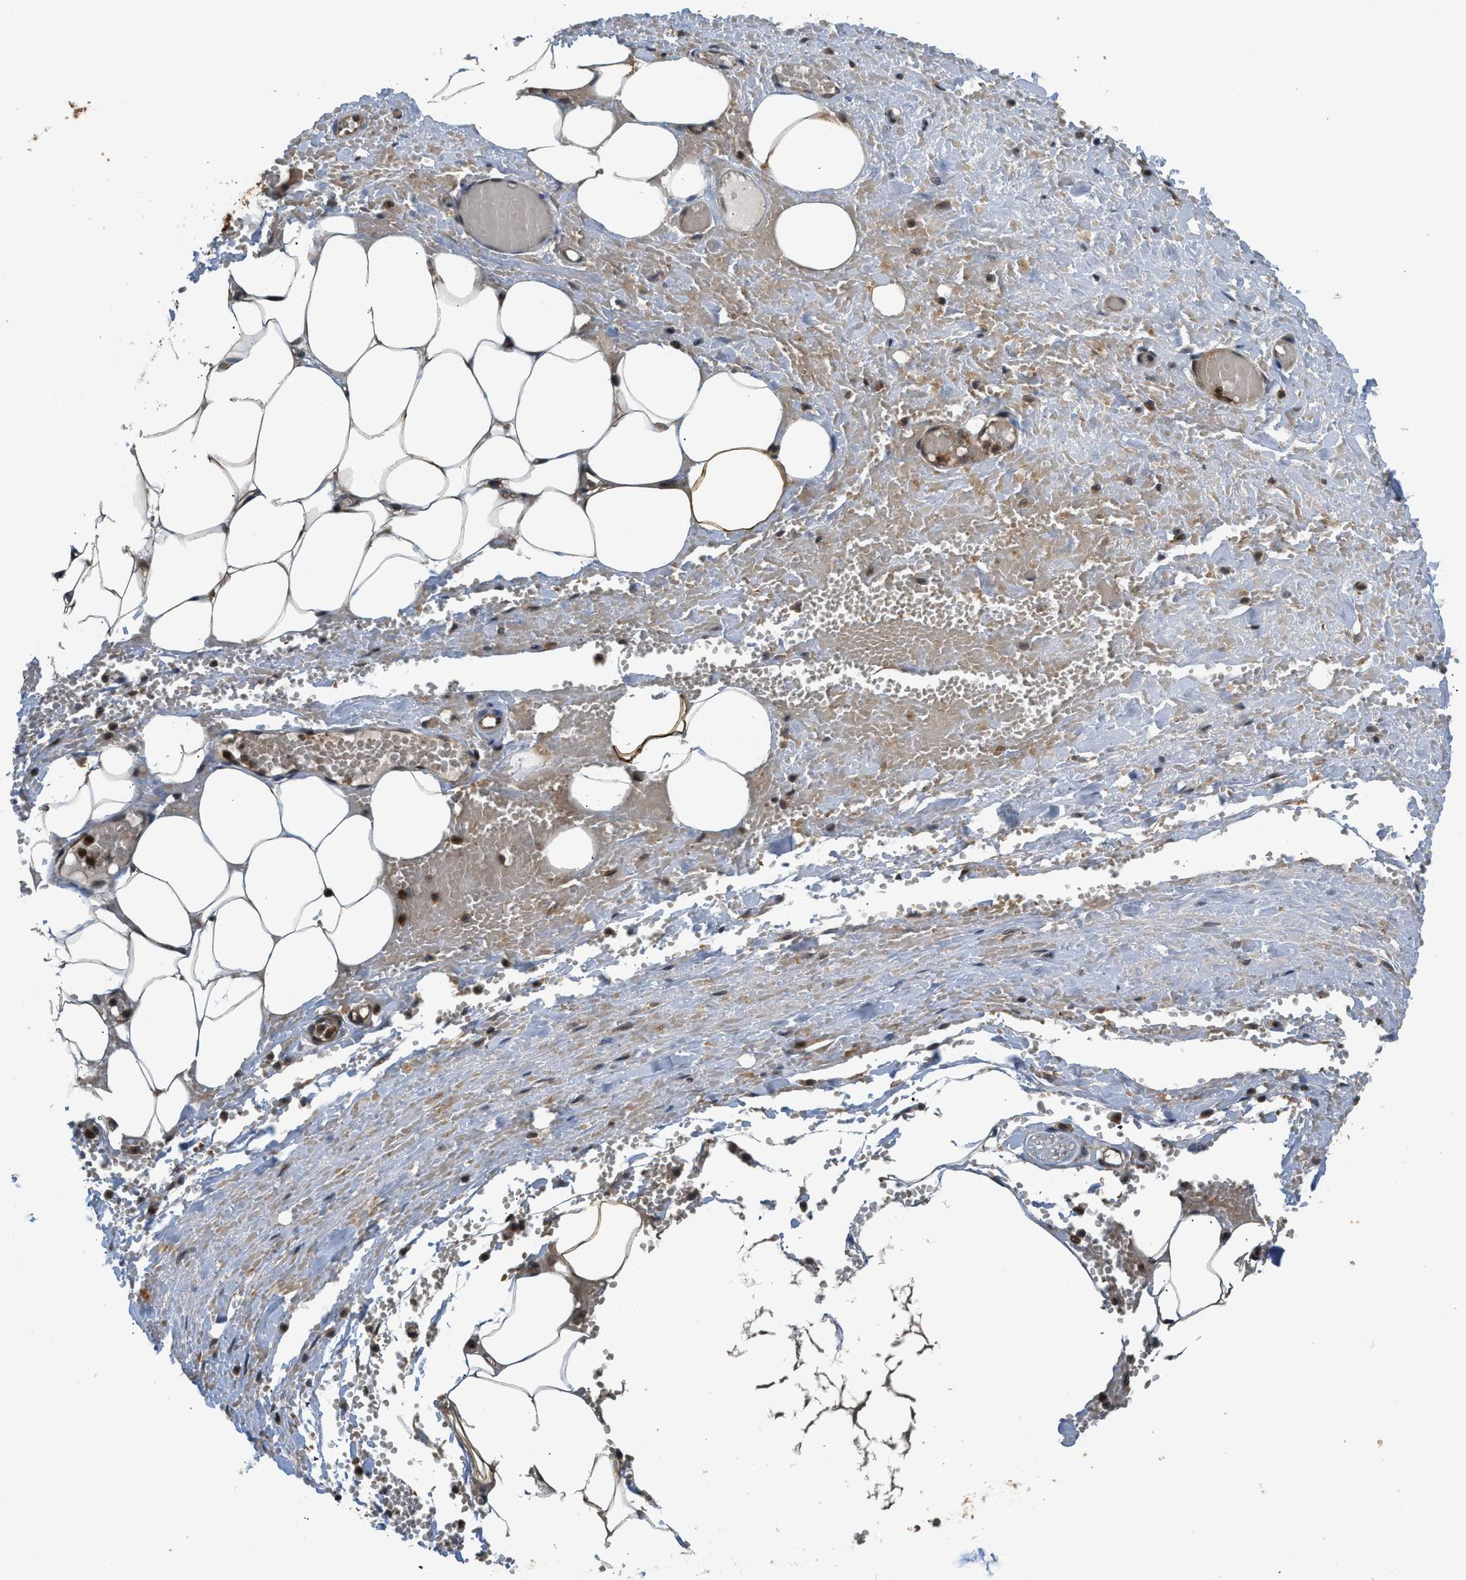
{"staining": {"intensity": "strong", "quantity": "25%-75%", "location": "cytoplasmic/membranous"}, "tissue": "adipose tissue", "cell_type": "Adipocytes", "image_type": "normal", "snomed": [{"axis": "morphology", "description": "Normal tissue, NOS"}, {"axis": "topography", "description": "Soft tissue"}, {"axis": "topography", "description": "Vascular tissue"}], "caption": "Immunohistochemistry staining of normal adipose tissue, which exhibits high levels of strong cytoplasmic/membranous staining in about 25%-75% of adipocytes indicating strong cytoplasmic/membranous protein expression. The staining was performed using DAB (brown) for protein detection and nuclei were counterstained in hematoxylin (blue).", "gene": "GET1", "patient": {"sex": "female", "age": 35}}